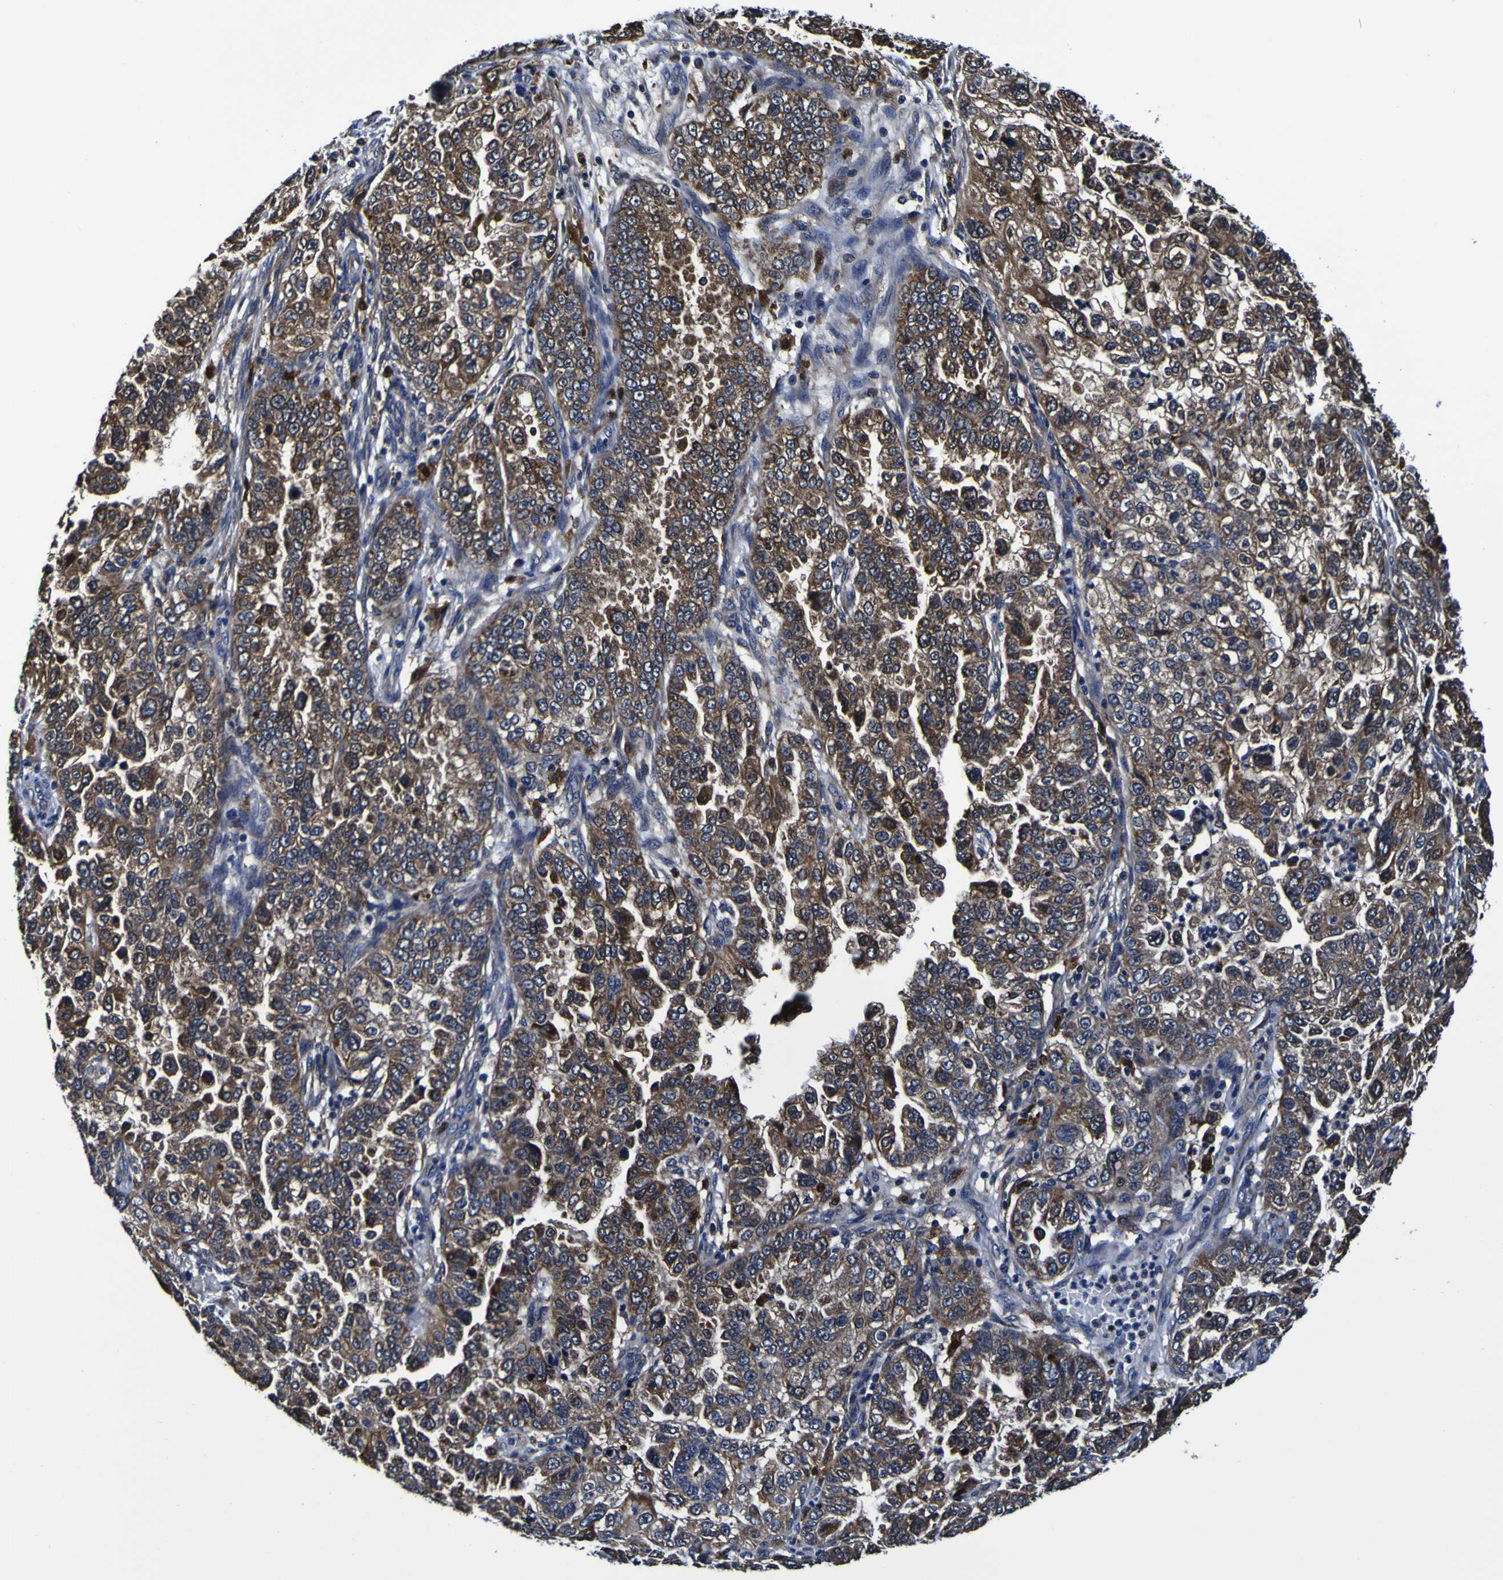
{"staining": {"intensity": "moderate", "quantity": ">75%", "location": "cytoplasmic/membranous"}, "tissue": "endometrial cancer", "cell_type": "Tumor cells", "image_type": "cancer", "snomed": [{"axis": "morphology", "description": "Adenocarcinoma, NOS"}, {"axis": "topography", "description": "Endometrium"}], "caption": "Immunohistochemistry (IHC) (DAB (3,3'-diaminobenzidine)) staining of human endometrial cancer (adenocarcinoma) demonstrates moderate cytoplasmic/membranous protein staining in about >75% of tumor cells.", "gene": "GPX1", "patient": {"sex": "female", "age": 85}}